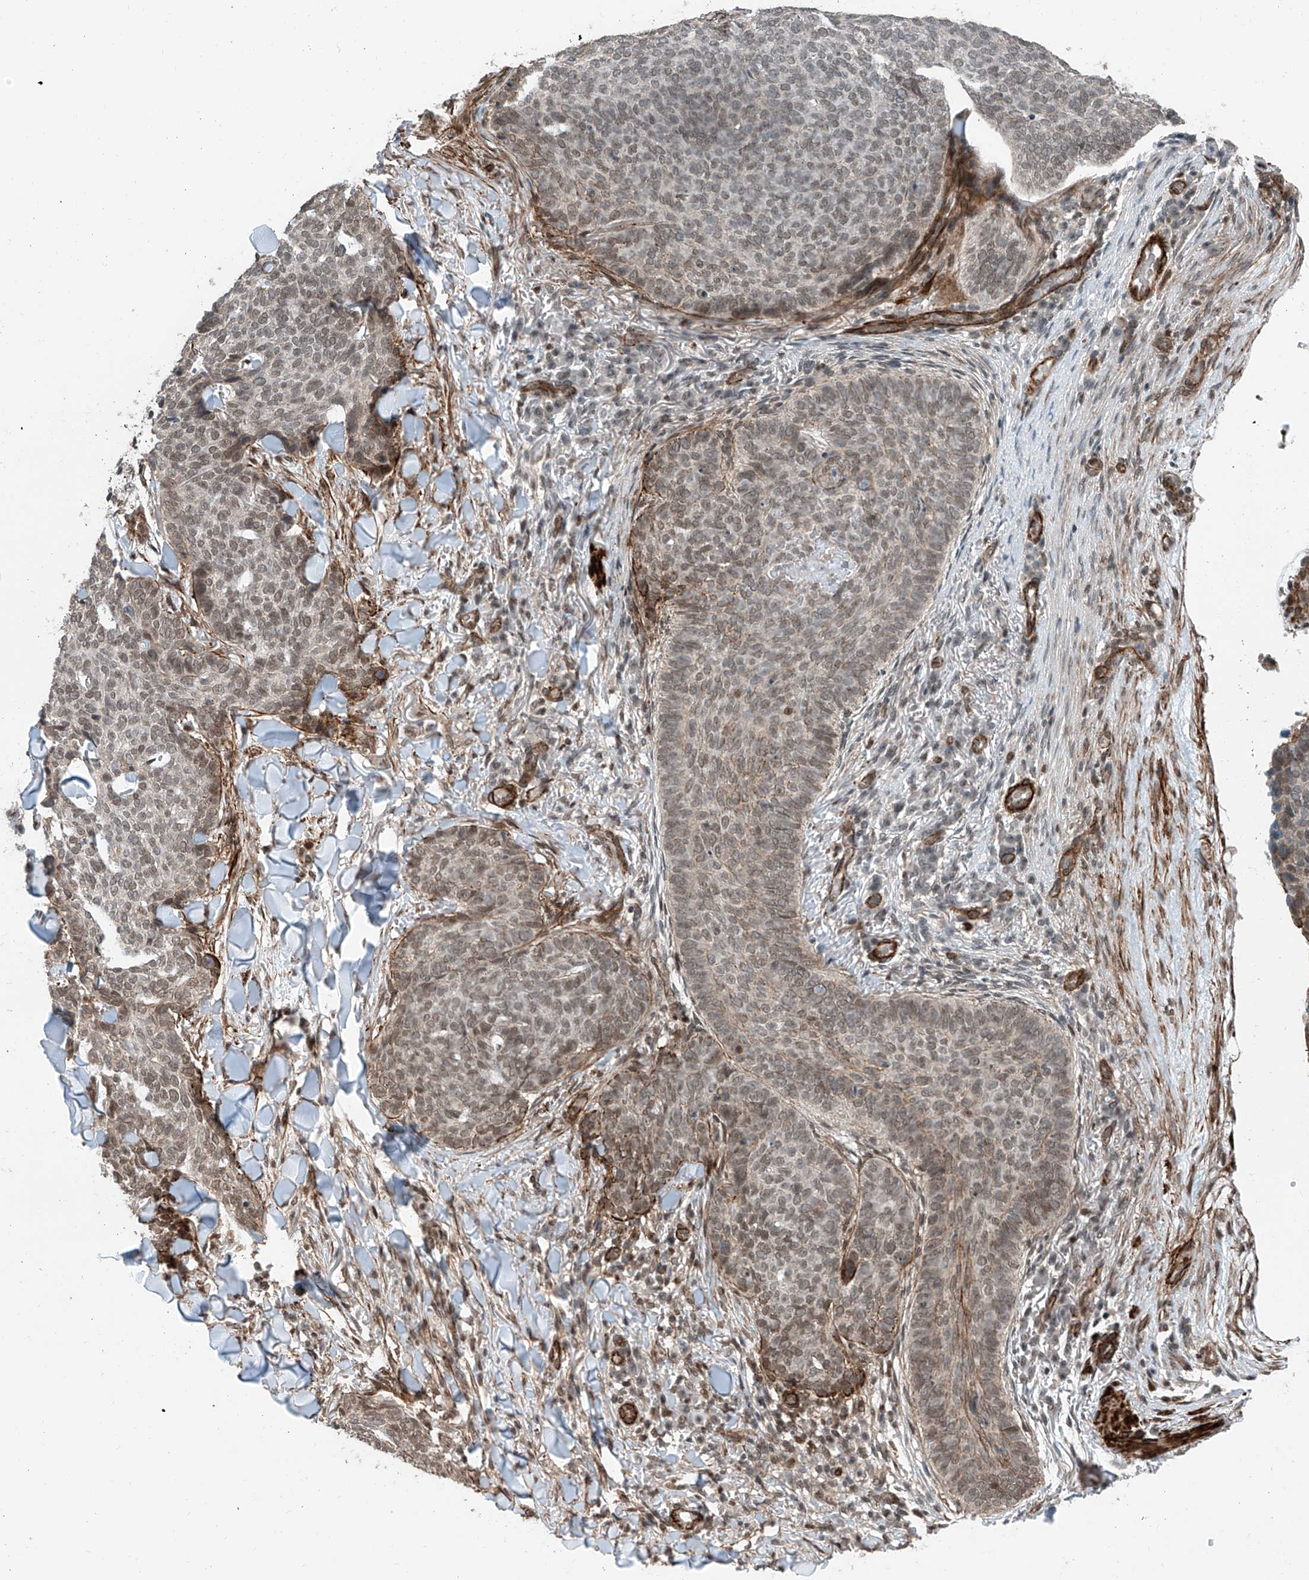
{"staining": {"intensity": "weak", "quantity": "25%-75%", "location": "nuclear"}, "tissue": "skin cancer", "cell_type": "Tumor cells", "image_type": "cancer", "snomed": [{"axis": "morphology", "description": "Normal tissue, NOS"}, {"axis": "morphology", "description": "Basal cell carcinoma"}, {"axis": "topography", "description": "Skin"}], "caption": "DAB (3,3'-diaminobenzidine) immunohistochemical staining of human skin cancer (basal cell carcinoma) shows weak nuclear protein positivity in approximately 25%-75% of tumor cells. Immunohistochemistry (ihc) stains the protein in brown and the nuclei are stained blue.", "gene": "SDE2", "patient": {"sex": "male", "age": 50}}